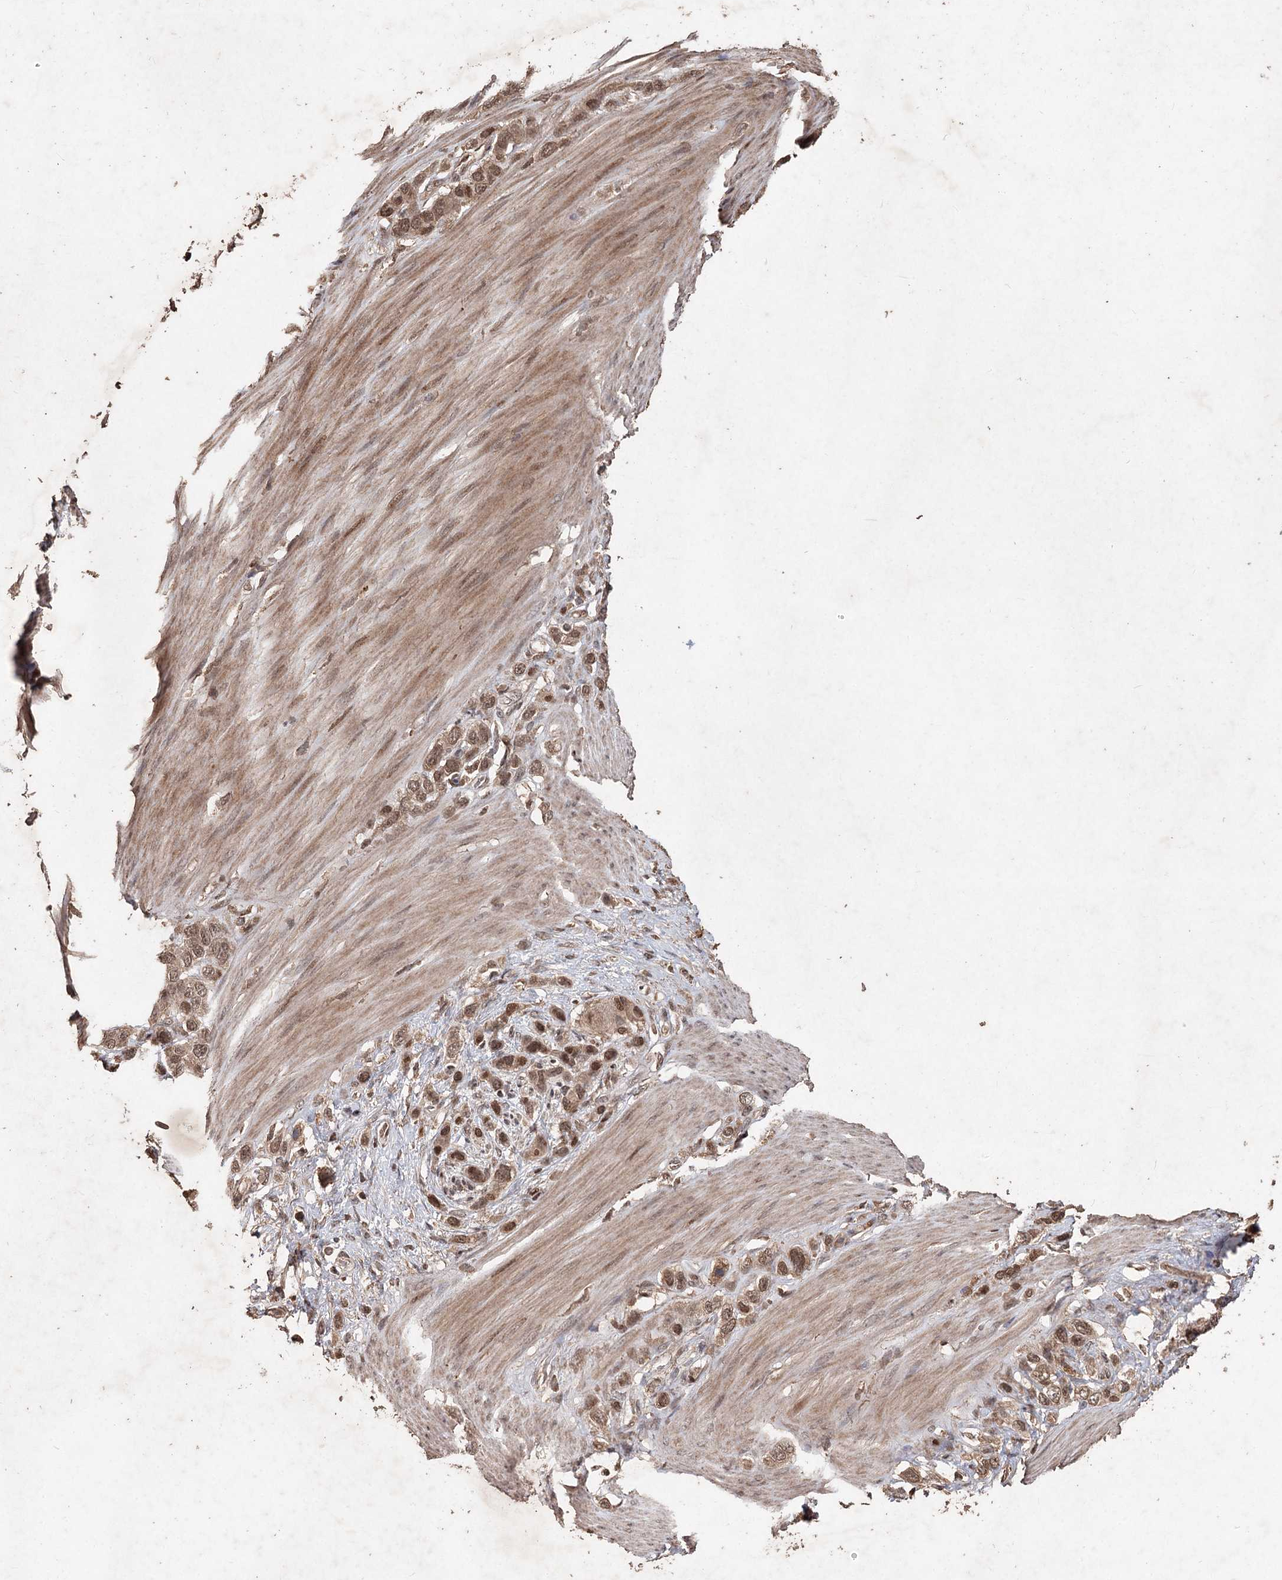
{"staining": {"intensity": "moderate", "quantity": ">75%", "location": "cytoplasmic/membranous,nuclear"}, "tissue": "stomach cancer", "cell_type": "Tumor cells", "image_type": "cancer", "snomed": [{"axis": "morphology", "description": "Adenocarcinoma, NOS"}, {"axis": "morphology", "description": "Adenocarcinoma, High grade"}, {"axis": "topography", "description": "Stomach, upper"}, {"axis": "topography", "description": "Stomach, lower"}], "caption": "Human stomach adenocarcinoma stained for a protein (brown) exhibits moderate cytoplasmic/membranous and nuclear positive positivity in about >75% of tumor cells.", "gene": "FBXO7", "patient": {"sex": "female", "age": 65}}